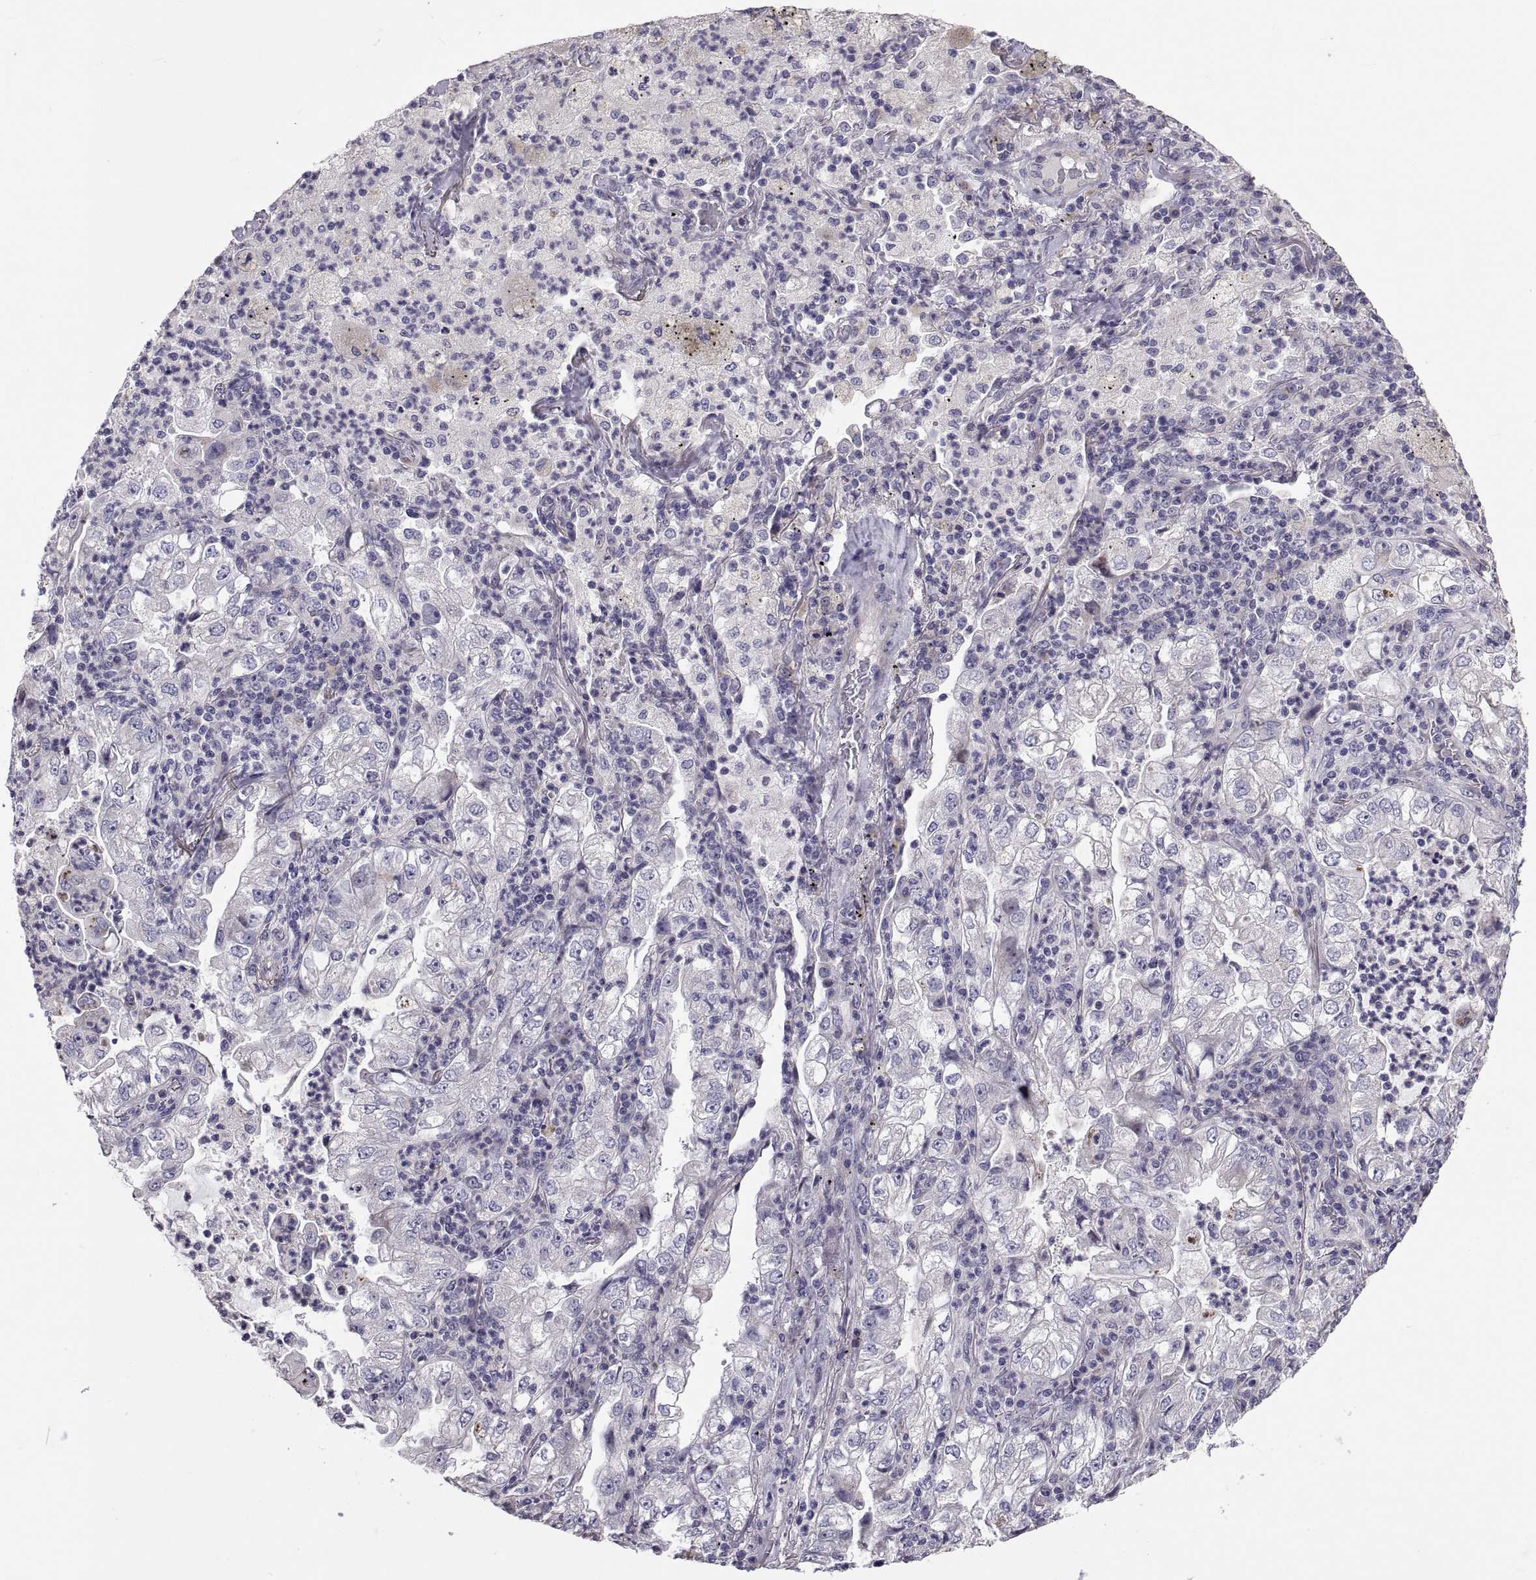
{"staining": {"intensity": "negative", "quantity": "none", "location": "none"}, "tissue": "lung cancer", "cell_type": "Tumor cells", "image_type": "cancer", "snomed": [{"axis": "morphology", "description": "Adenocarcinoma, NOS"}, {"axis": "topography", "description": "Lung"}], "caption": "High power microscopy histopathology image of an immunohistochemistry histopathology image of lung adenocarcinoma, revealing no significant positivity in tumor cells.", "gene": "ANO1", "patient": {"sex": "female", "age": 73}}